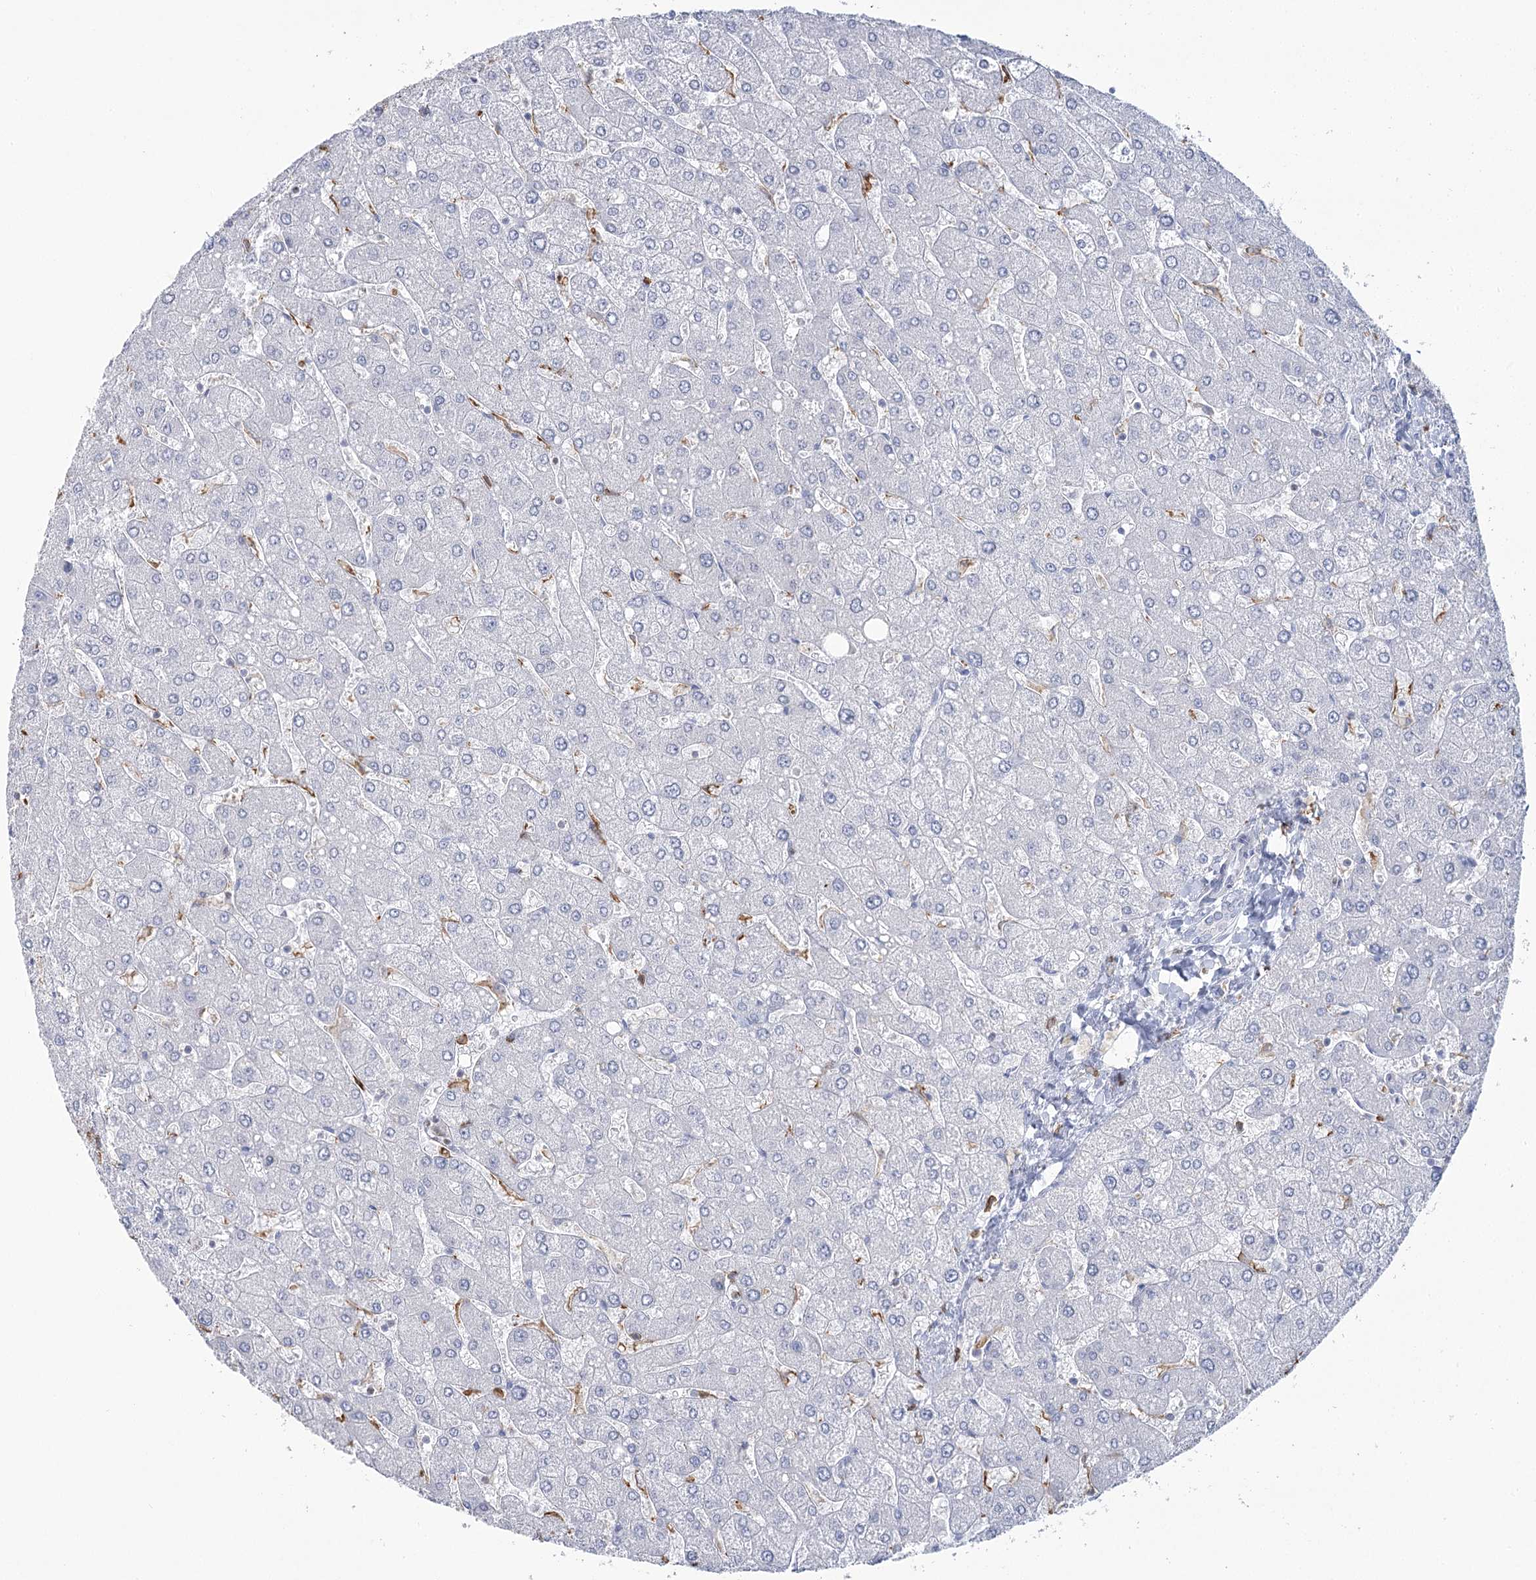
{"staining": {"intensity": "negative", "quantity": "none", "location": "none"}, "tissue": "liver", "cell_type": "Cholangiocytes", "image_type": "normal", "snomed": [{"axis": "morphology", "description": "Normal tissue, NOS"}, {"axis": "topography", "description": "Liver"}], "caption": "Immunohistochemistry (IHC) histopathology image of benign liver stained for a protein (brown), which demonstrates no expression in cholangiocytes. (DAB (3,3'-diaminobenzidine) immunohistochemistry (IHC) with hematoxylin counter stain).", "gene": "C11orf1", "patient": {"sex": "male", "age": 55}}